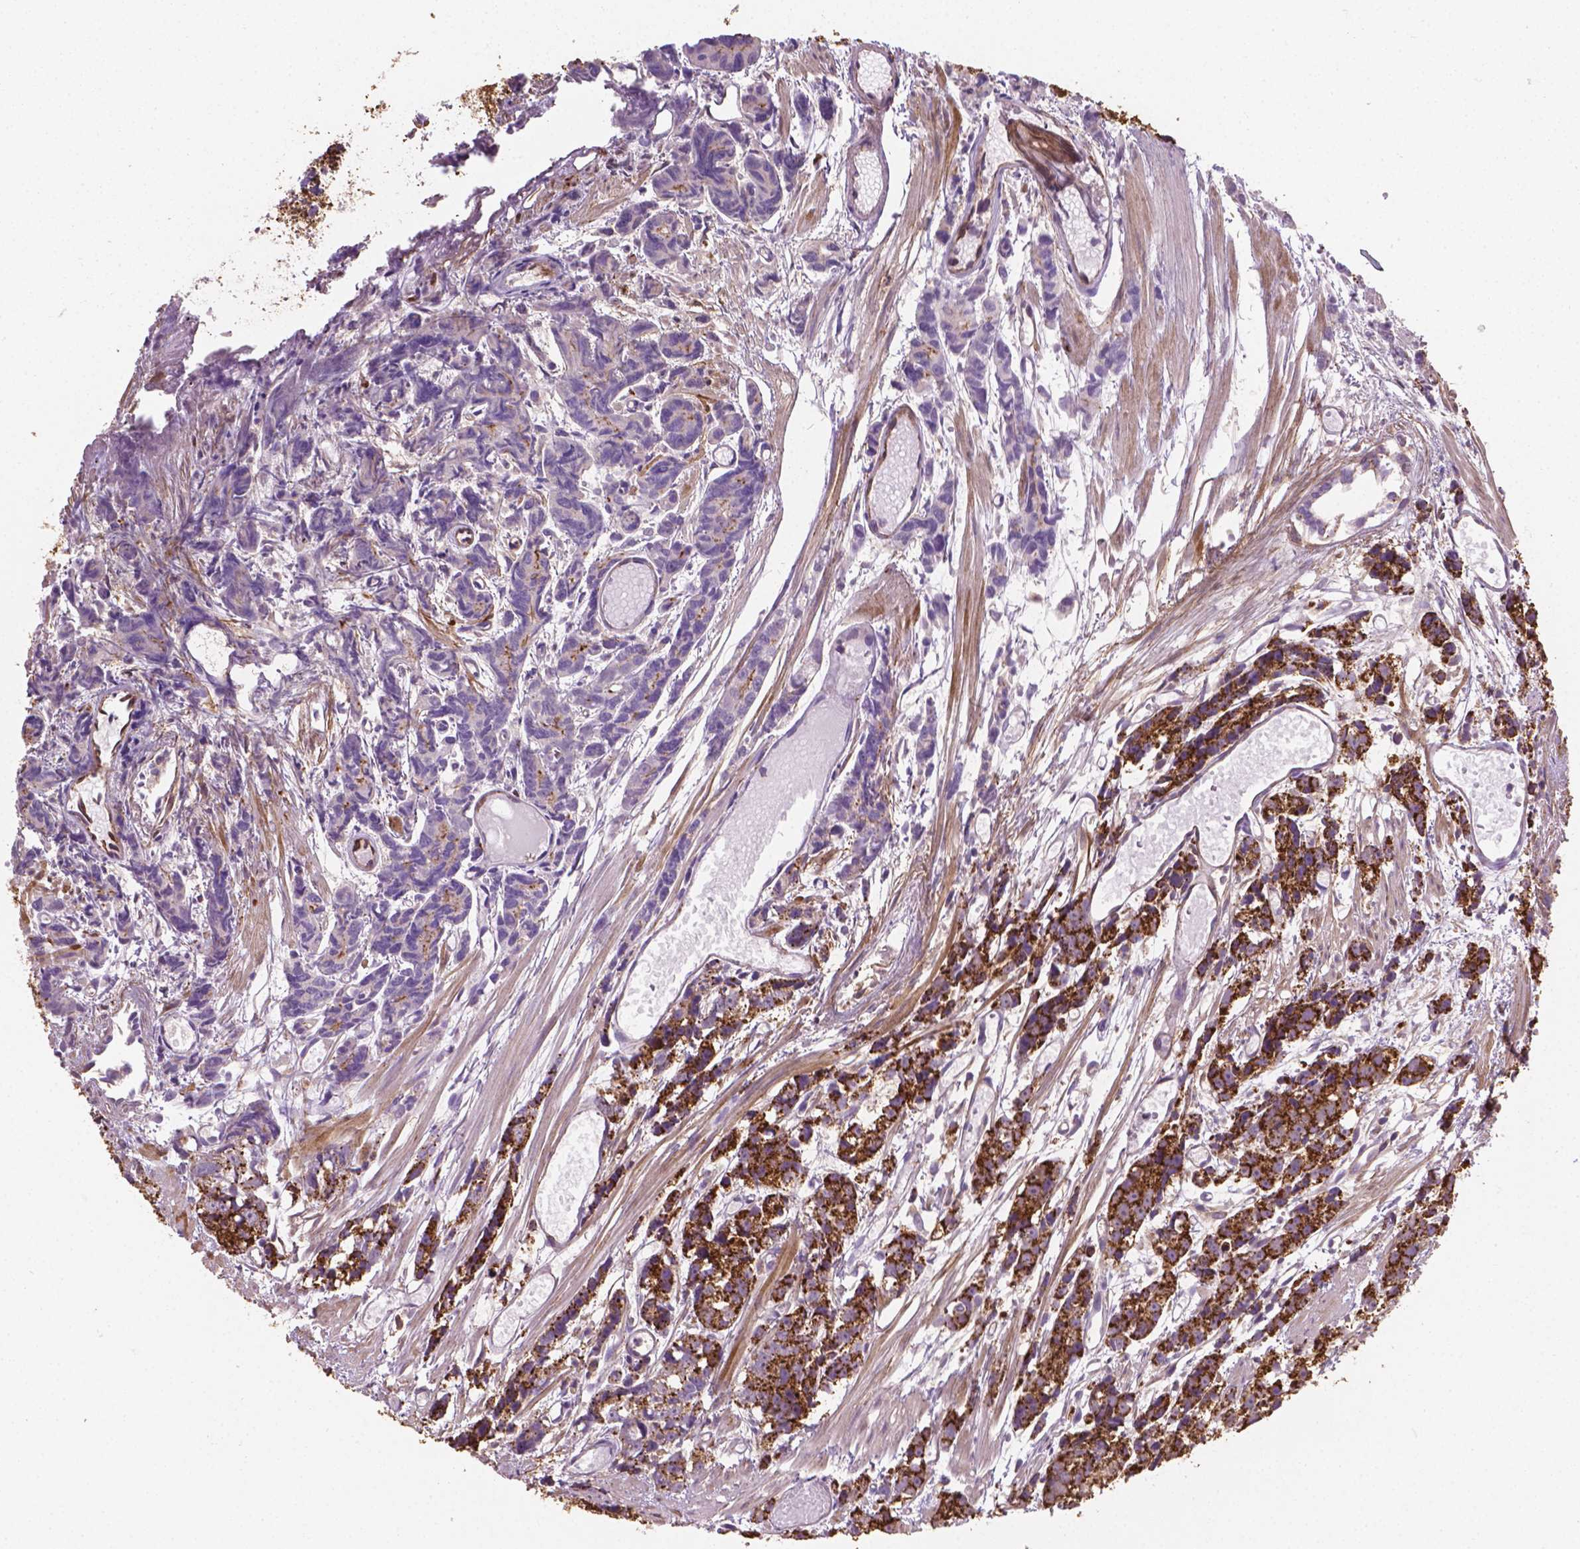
{"staining": {"intensity": "strong", "quantity": "25%-75%", "location": "cytoplasmic/membranous"}, "tissue": "prostate cancer", "cell_type": "Tumor cells", "image_type": "cancer", "snomed": [{"axis": "morphology", "description": "Adenocarcinoma, High grade"}, {"axis": "topography", "description": "Prostate"}], "caption": "A brown stain shows strong cytoplasmic/membranous staining of a protein in prostate cancer (high-grade adenocarcinoma) tumor cells.", "gene": "TCAF1", "patient": {"sex": "male", "age": 77}}